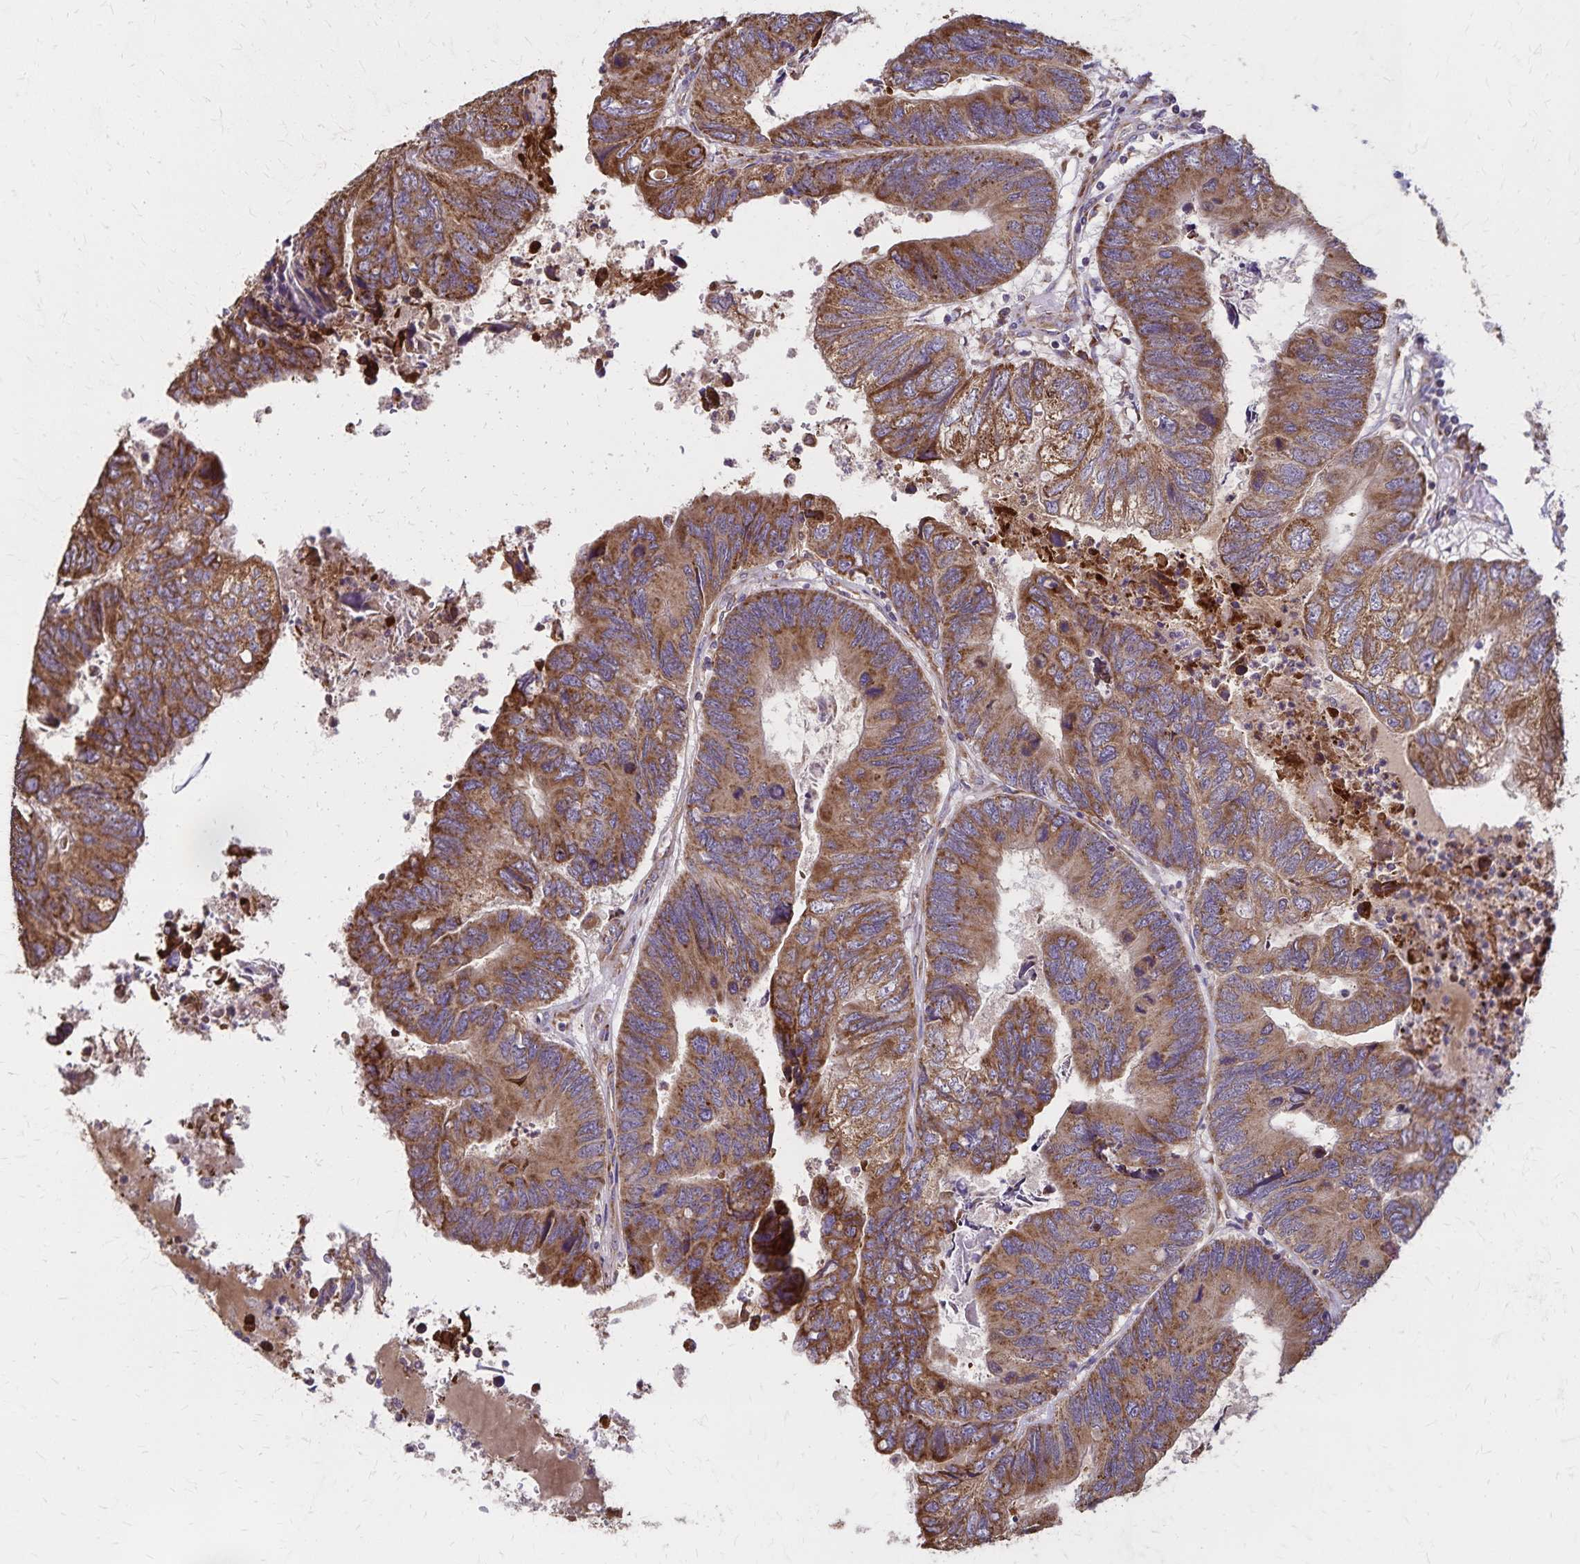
{"staining": {"intensity": "moderate", "quantity": ">75%", "location": "cytoplasmic/membranous"}, "tissue": "colorectal cancer", "cell_type": "Tumor cells", "image_type": "cancer", "snomed": [{"axis": "morphology", "description": "Adenocarcinoma, NOS"}, {"axis": "topography", "description": "Colon"}], "caption": "A histopathology image of human colorectal adenocarcinoma stained for a protein shows moderate cytoplasmic/membranous brown staining in tumor cells.", "gene": "RNF10", "patient": {"sex": "female", "age": 67}}